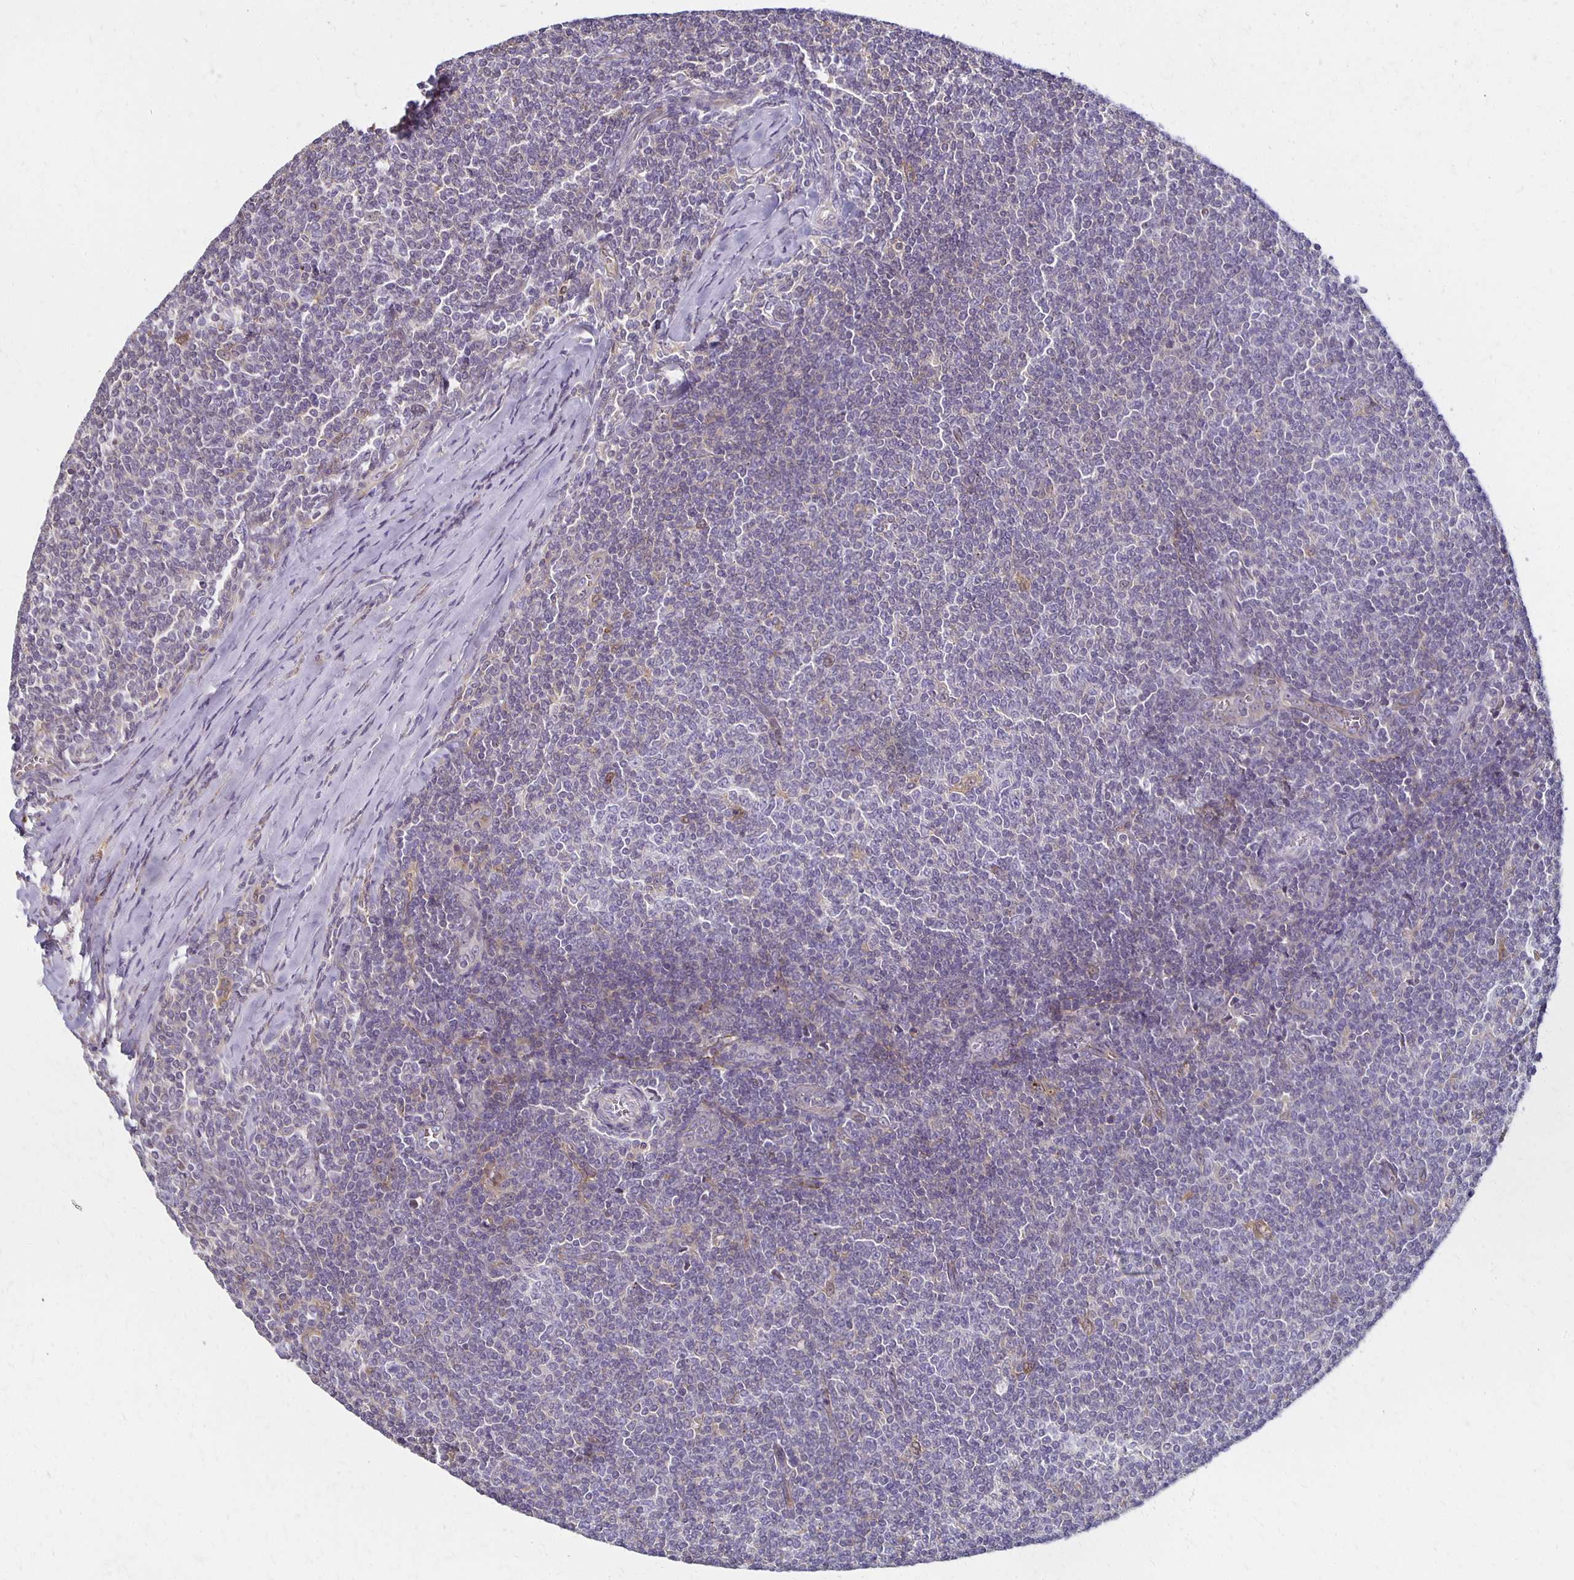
{"staining": {"intensity": "negative", "quantity": "none", "location": "none"}, "tissue": "lymphoma", "cell_type": "Tumor cells", "image_type": "cancer", "snomed": [{"axis": "morphology", "description": "Malignant lymphoma, non-Hodgkin's type, Low grade"}, {"axis": "topography", "description": "Lymph node"}], "caption": "DAB (3,3'-diaminobenzidine) immunohistochemical staining of malignant lymphoma, non-Hodgkin's type (low-grade) reveals no significant staining in tumor cells.", "gene": "GPX4", "patient": {"sex": "male", "age": 52}}